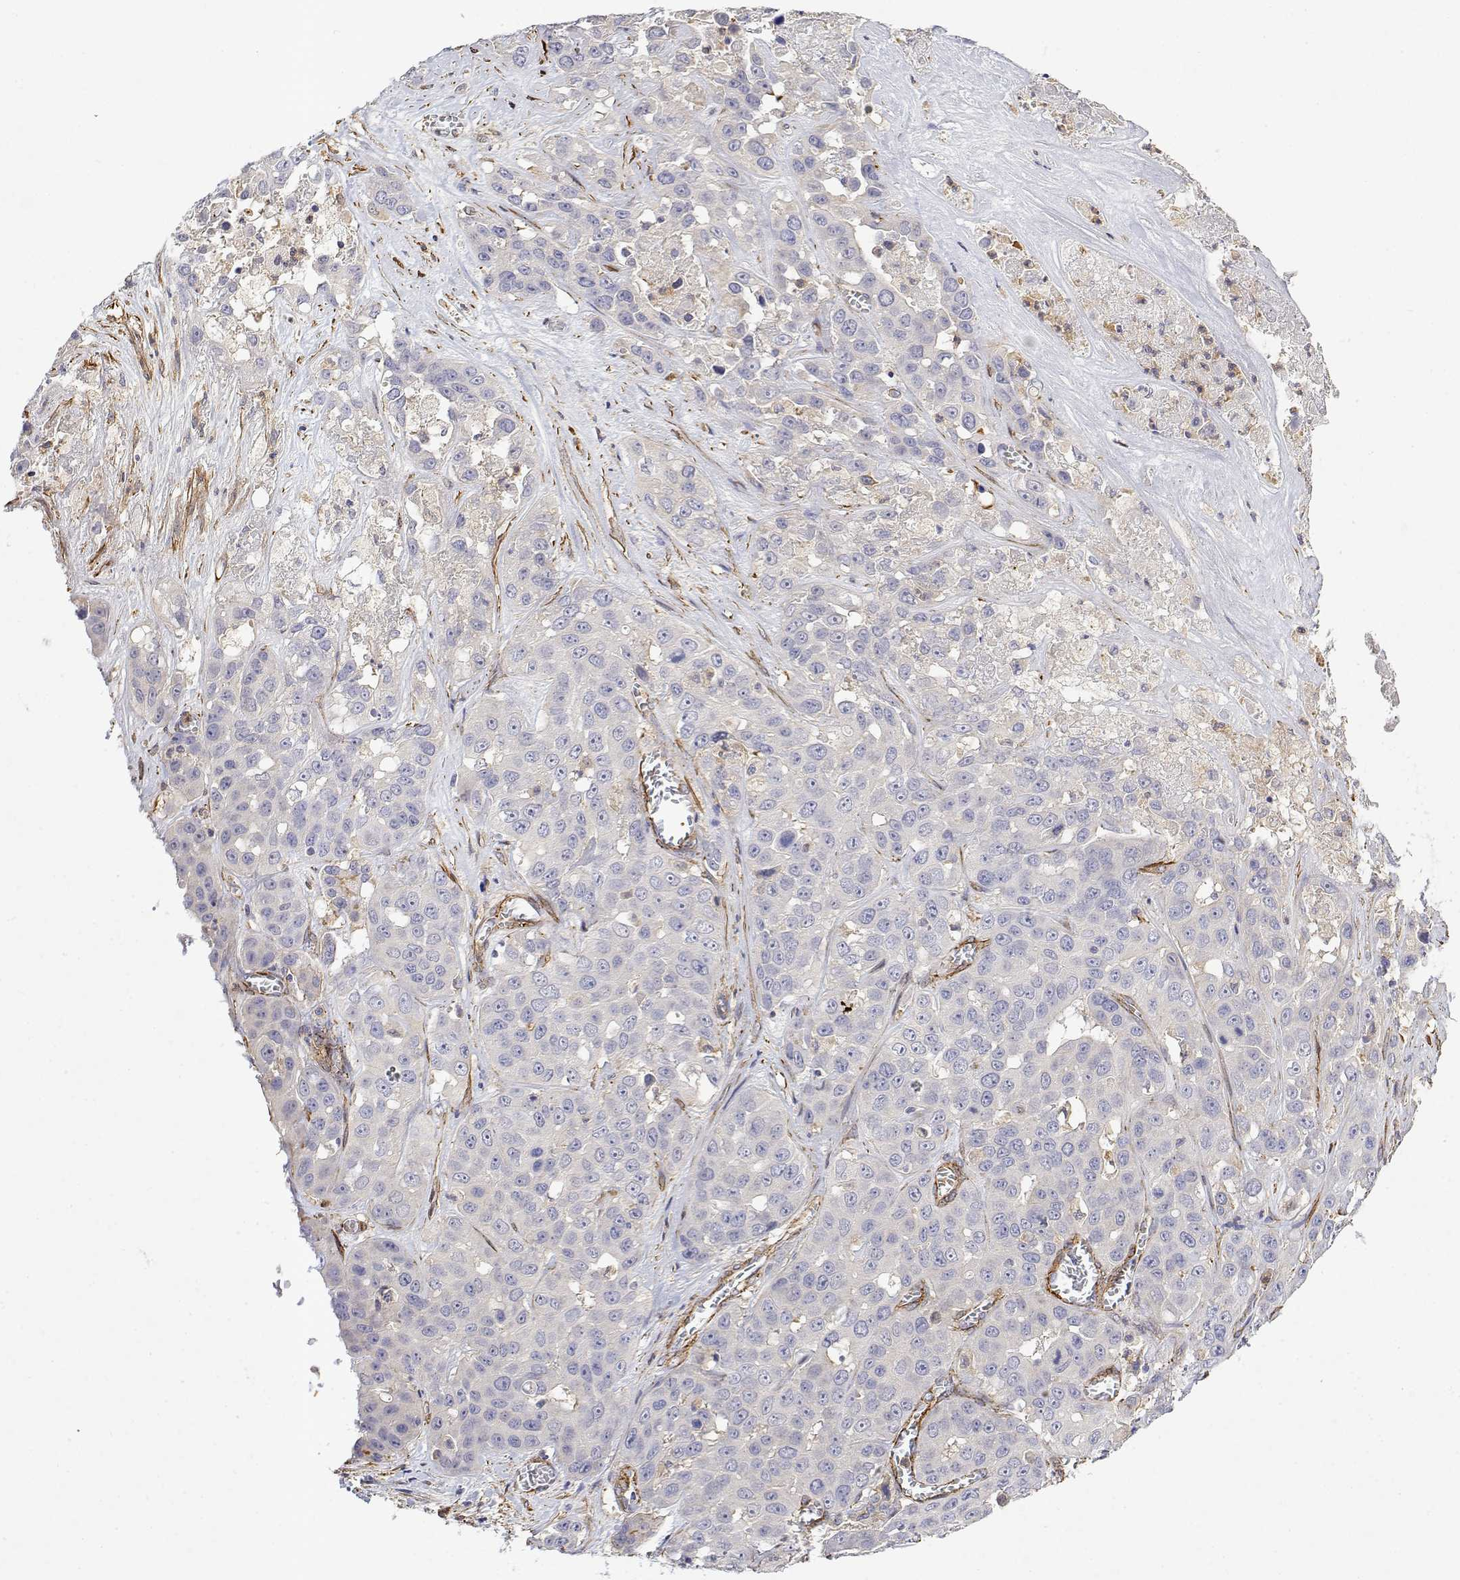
{"staining": {"intensity": "negative", "quantity": "none", "location": "none"}, "tissue": "liver cancer", "cell_type": "Tumor cells", "image_type": "cancer", "snomed": [{"axis": "morphology", "description": "Cholangiocarcinoma"}, {"axis": "topography", "description": "Liver"}], "caption": "Protein analysis of cholangiocarcinoma (liver) reveals no significant staining in tumor cells. The staining is performed using DAB brown chromogen with nuclei counter-stained in using hematoxylin.", "gene": "SOWAHD", "patient": {"sex": "female", "age": 52}}